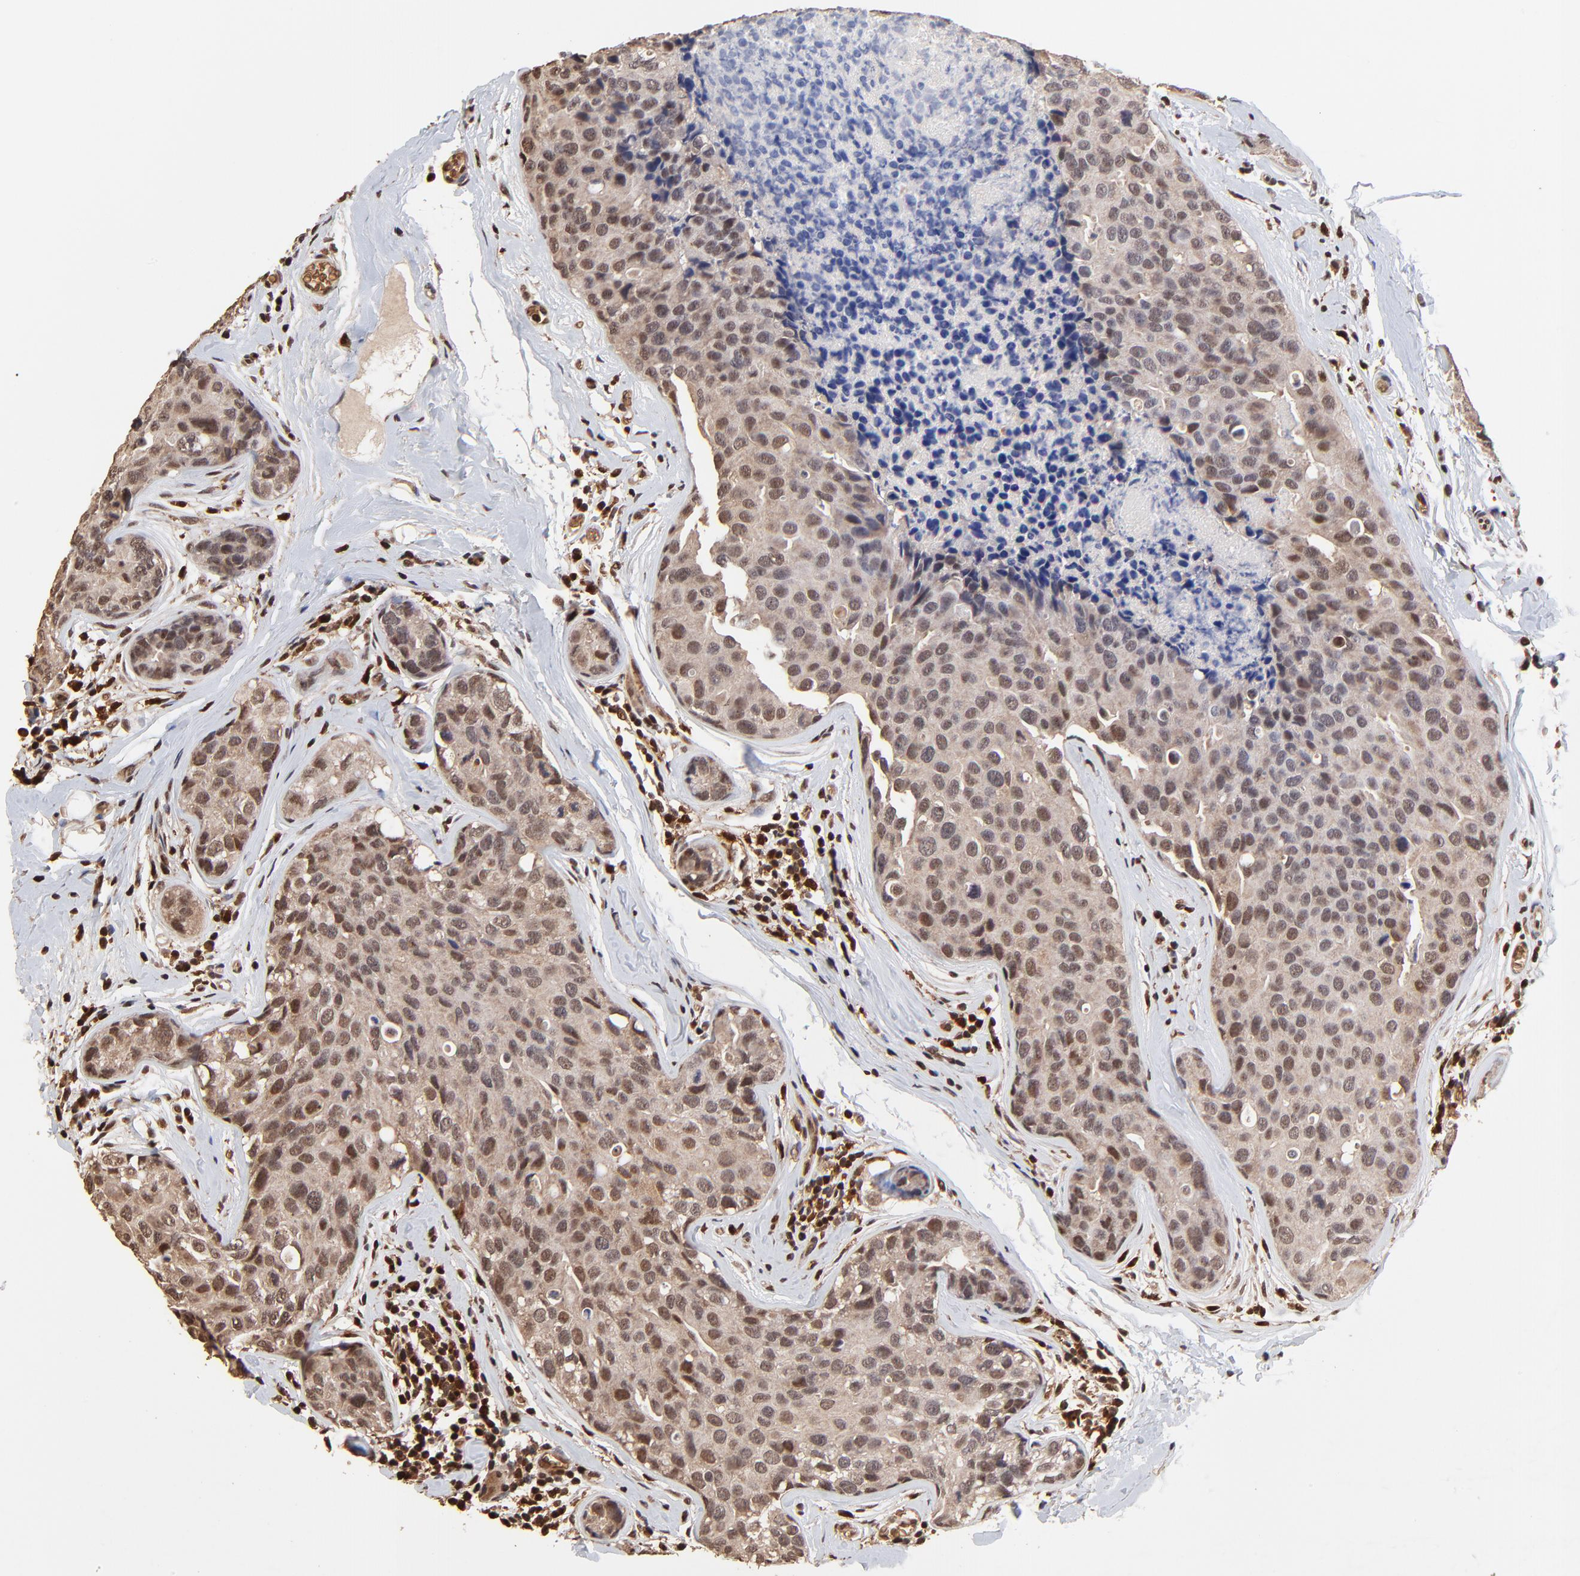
{"staining": {"intensity": "weak", "quantity": "25%-75%", "location": "cytoplasmic/membranous,nuclear"}, "tissue": "breast cancer", "cell_type": "Tumor cells", "image_type": "cancer", "snomed": [{"axis": "morphology", "description": "Duct carcinoma"}, {"axis": "topography", "description": "Breast"}], "caption": "High-power microscopy captured an immunohistochemistry (IHC) image of breast cancer (infiltrating ductal carcinoma), revealing weak cytoplasmic/membranous and nuclear positivity in approximately 25%-75% of tumor cells.", "gene": "CASP1", "patient": {"sex": "female", "age": 24}}